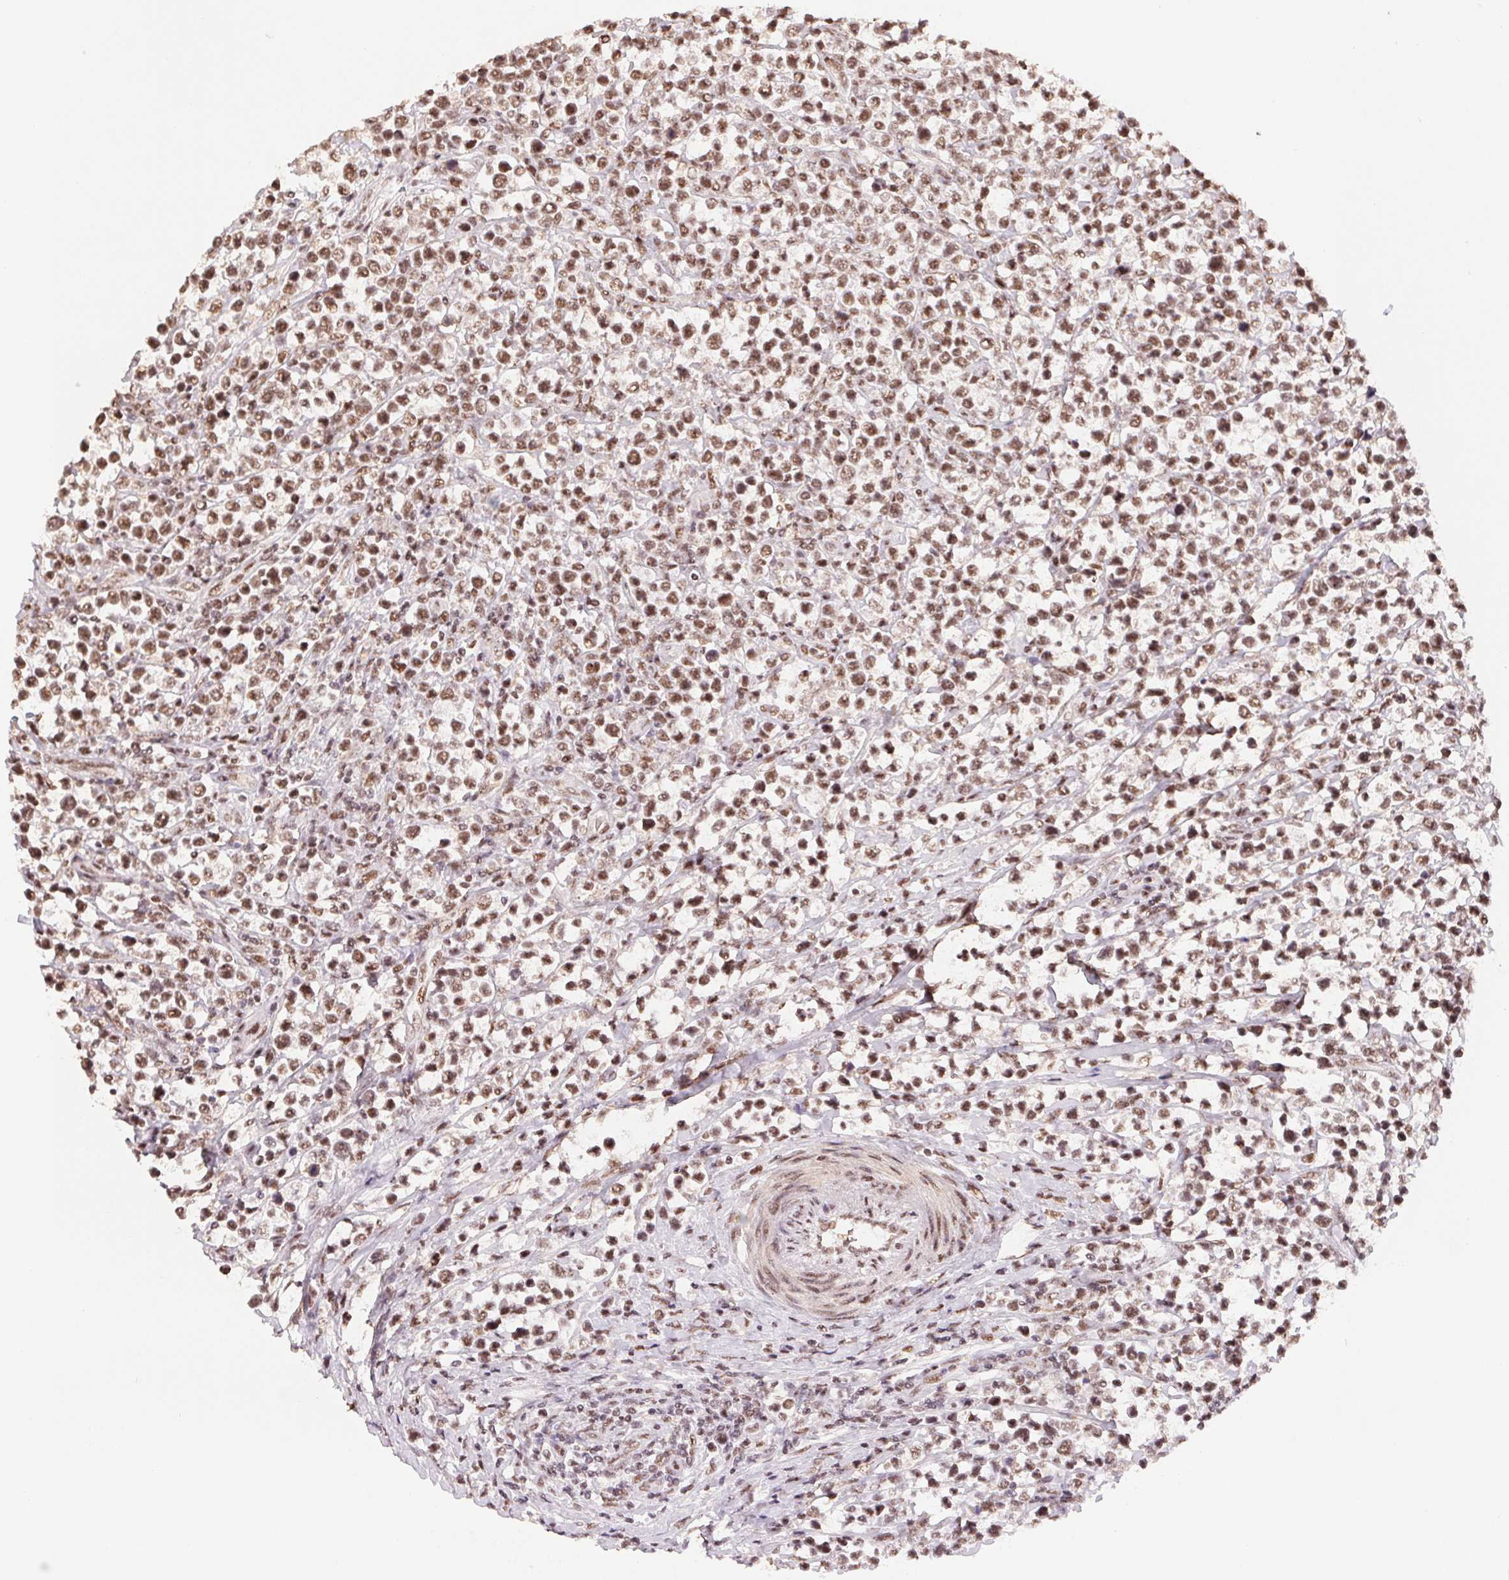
{"staining": {"intensity": "moderate", "quantity": ">75%", "location": "nuclear"}, "tissue": "lymphoma", "cell_type": "Tumor cells", "image_type": "cancer", "snomed": [{"axis": "morphology", "description": "Malignant lymphoma, non-Hodgkin's type, High grade"}, {"axis": "topography", "description": "Soft tissue"}], "caption": "Protein expression analysis of human high-grade malignant lymphoma, non-Hodgkin's type reveals moderate nuclear positivity in approximately >75% of tumor cells. (DAB IHC, brown staining for protein, blue staining for nuclei).", "gene": "SREK1", "patient": {"sex": "female", "age": 56}}